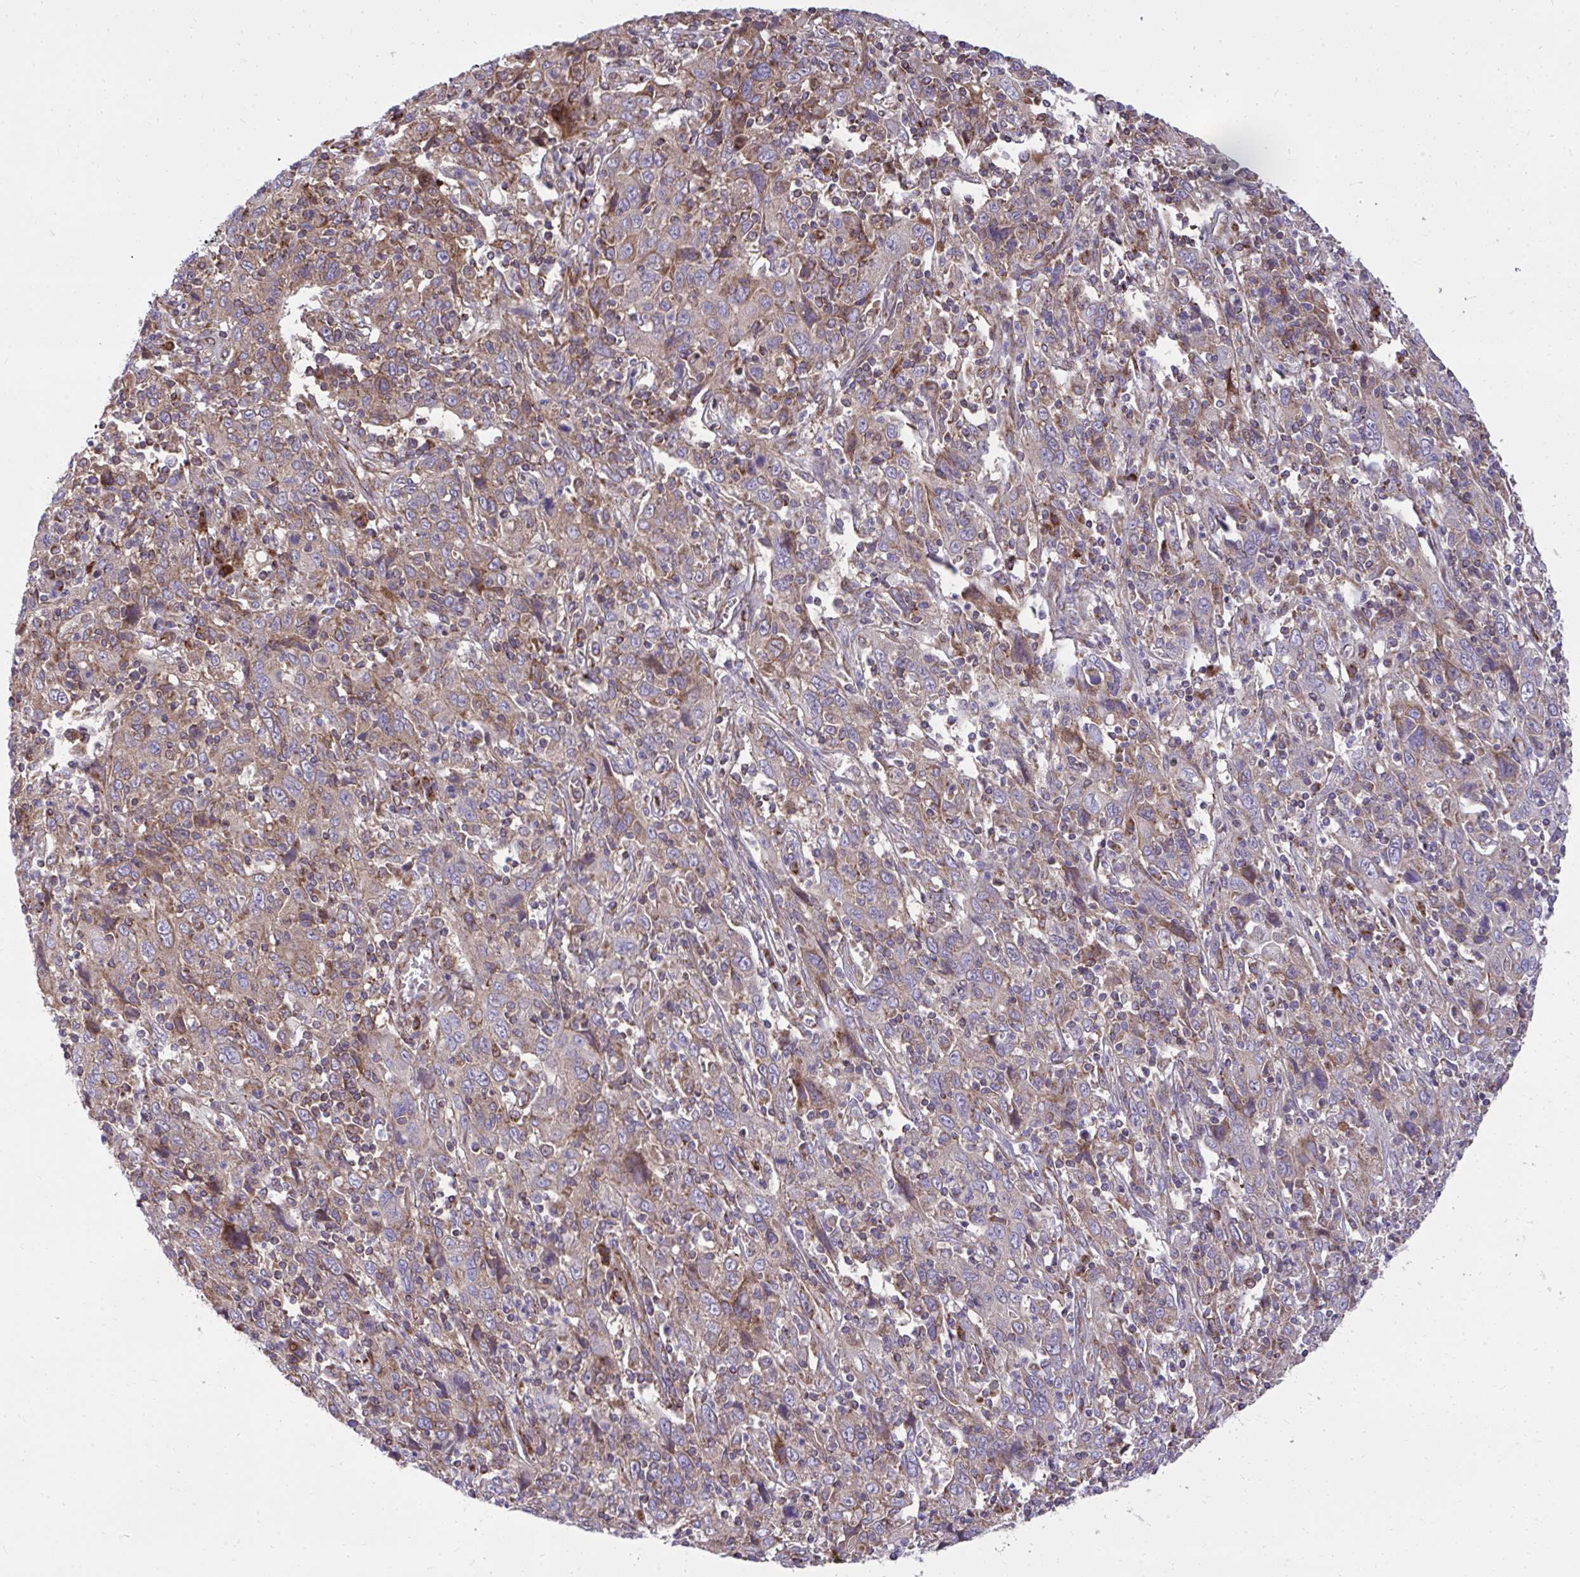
{"staining": {"intensity": "weak", "quantity": "<25%", "location": "cytoplasmic/membranous"}, "tissue": "cervical cancer", "cell_type": "Tumor cells", "image_type": "cancer", "snomed": [{"axis": "morphology", "description": "Squamous cell carcinoma, NOS"}, {"axis": "topography", "description": "Cervix"}], "caption": "A photomicrograph of cervical squamous cell carcinoma stained for a protein reveals no brown staining in tumor cells. (Stains: DAB immunohistochemistry with hematoxylin counter stain, Microscopy: brightfield microscopy at high magnification).", "gene": "NMNAT3", "patient": {"sex": "female", "age": 46}}